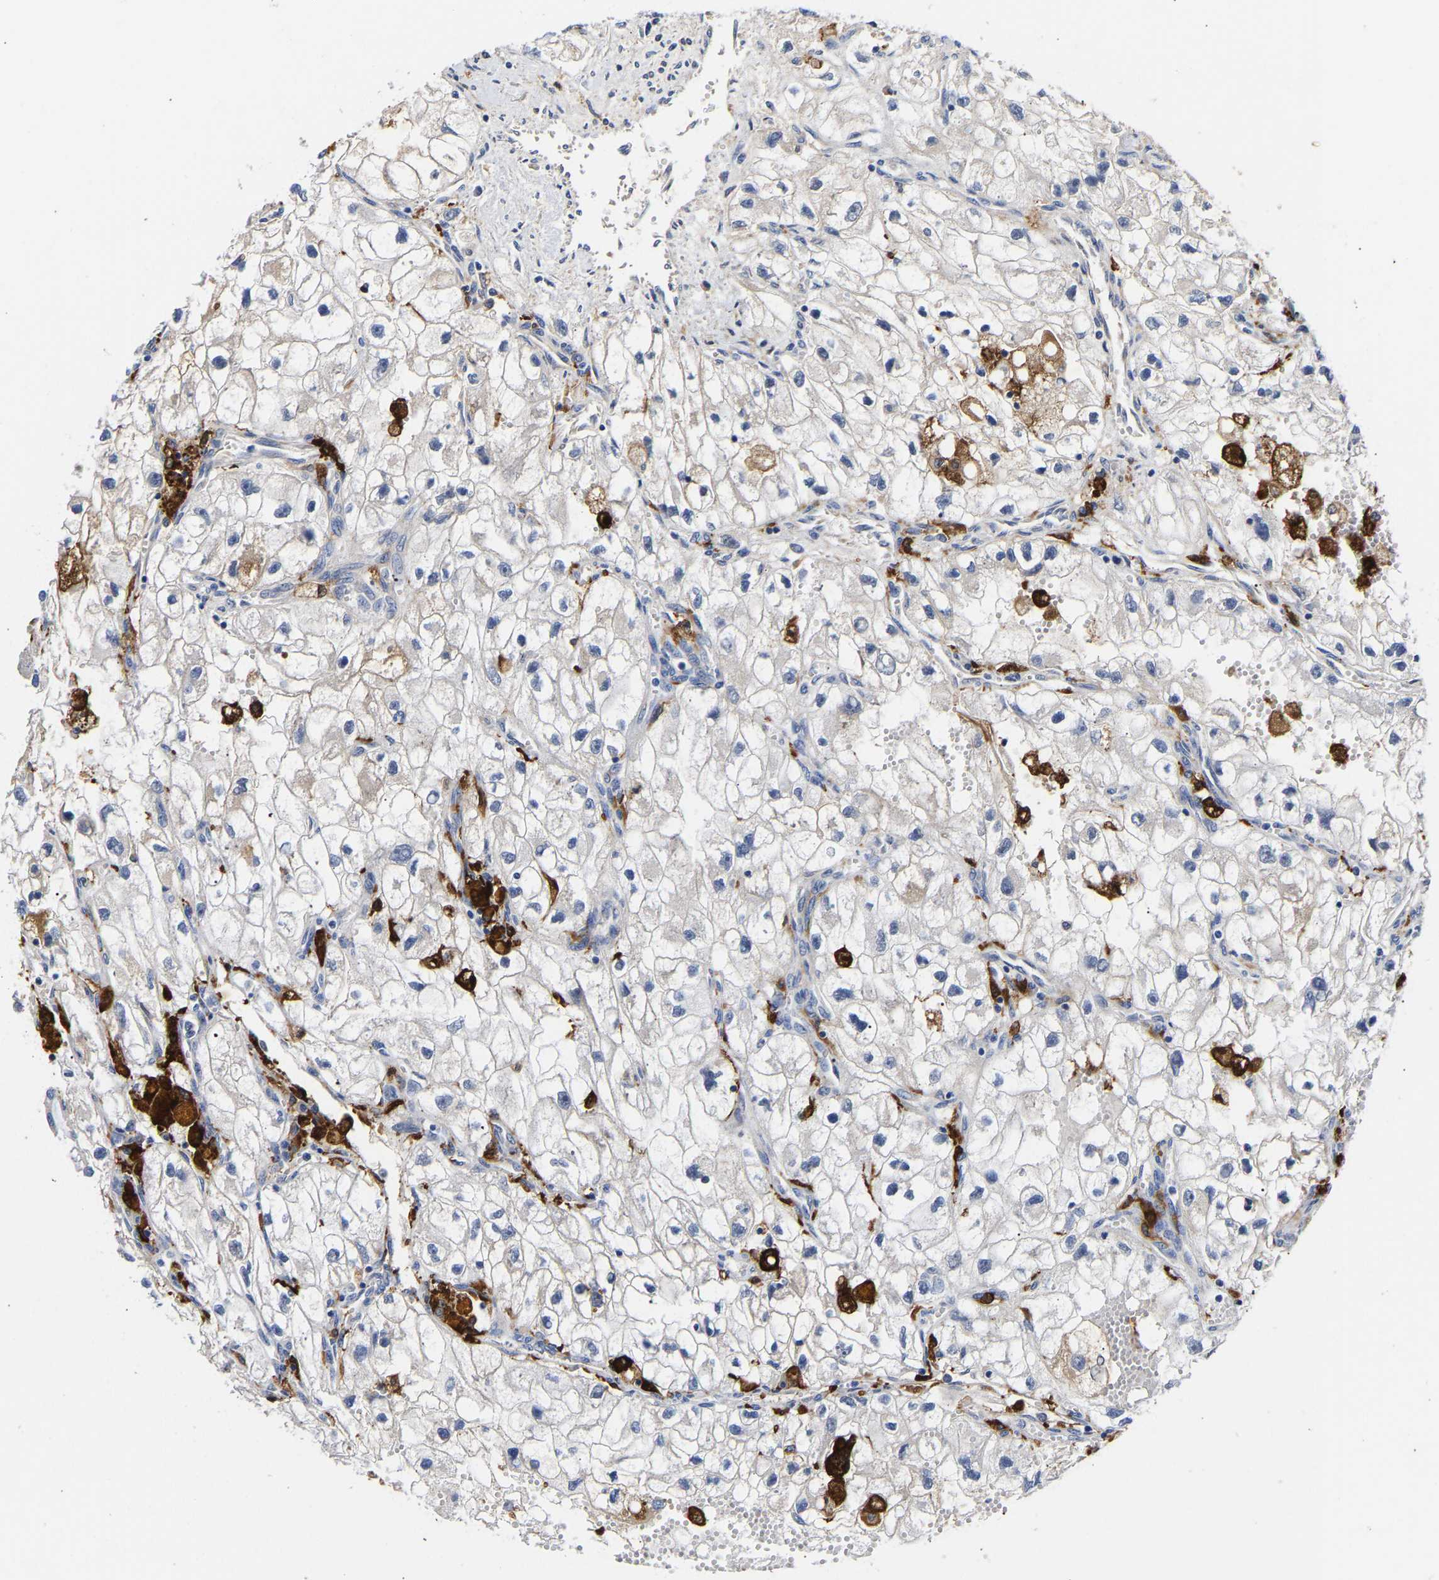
{"staining": {"intensity": "negative", "quantity": "none", "location": "none"}, "tissue": "renal cancer", "cell_type": "Tumor cells", "image_type": "cancer", "snomed": [{"axis": "morphology", "description": "Adenocarcinoma, NOS"}, {"axis": "topography", "description": "Kidney"}], "caption": "Immunohistochemical staining of human adenocarcinoma (renal) exhibits no significant positivity in tumor cells. (Immunohistochemistry (ihc), brightfield microscopy, high magnification).", "gene": "CCDC6", "patient": {"sex": "female", "age": 70}}